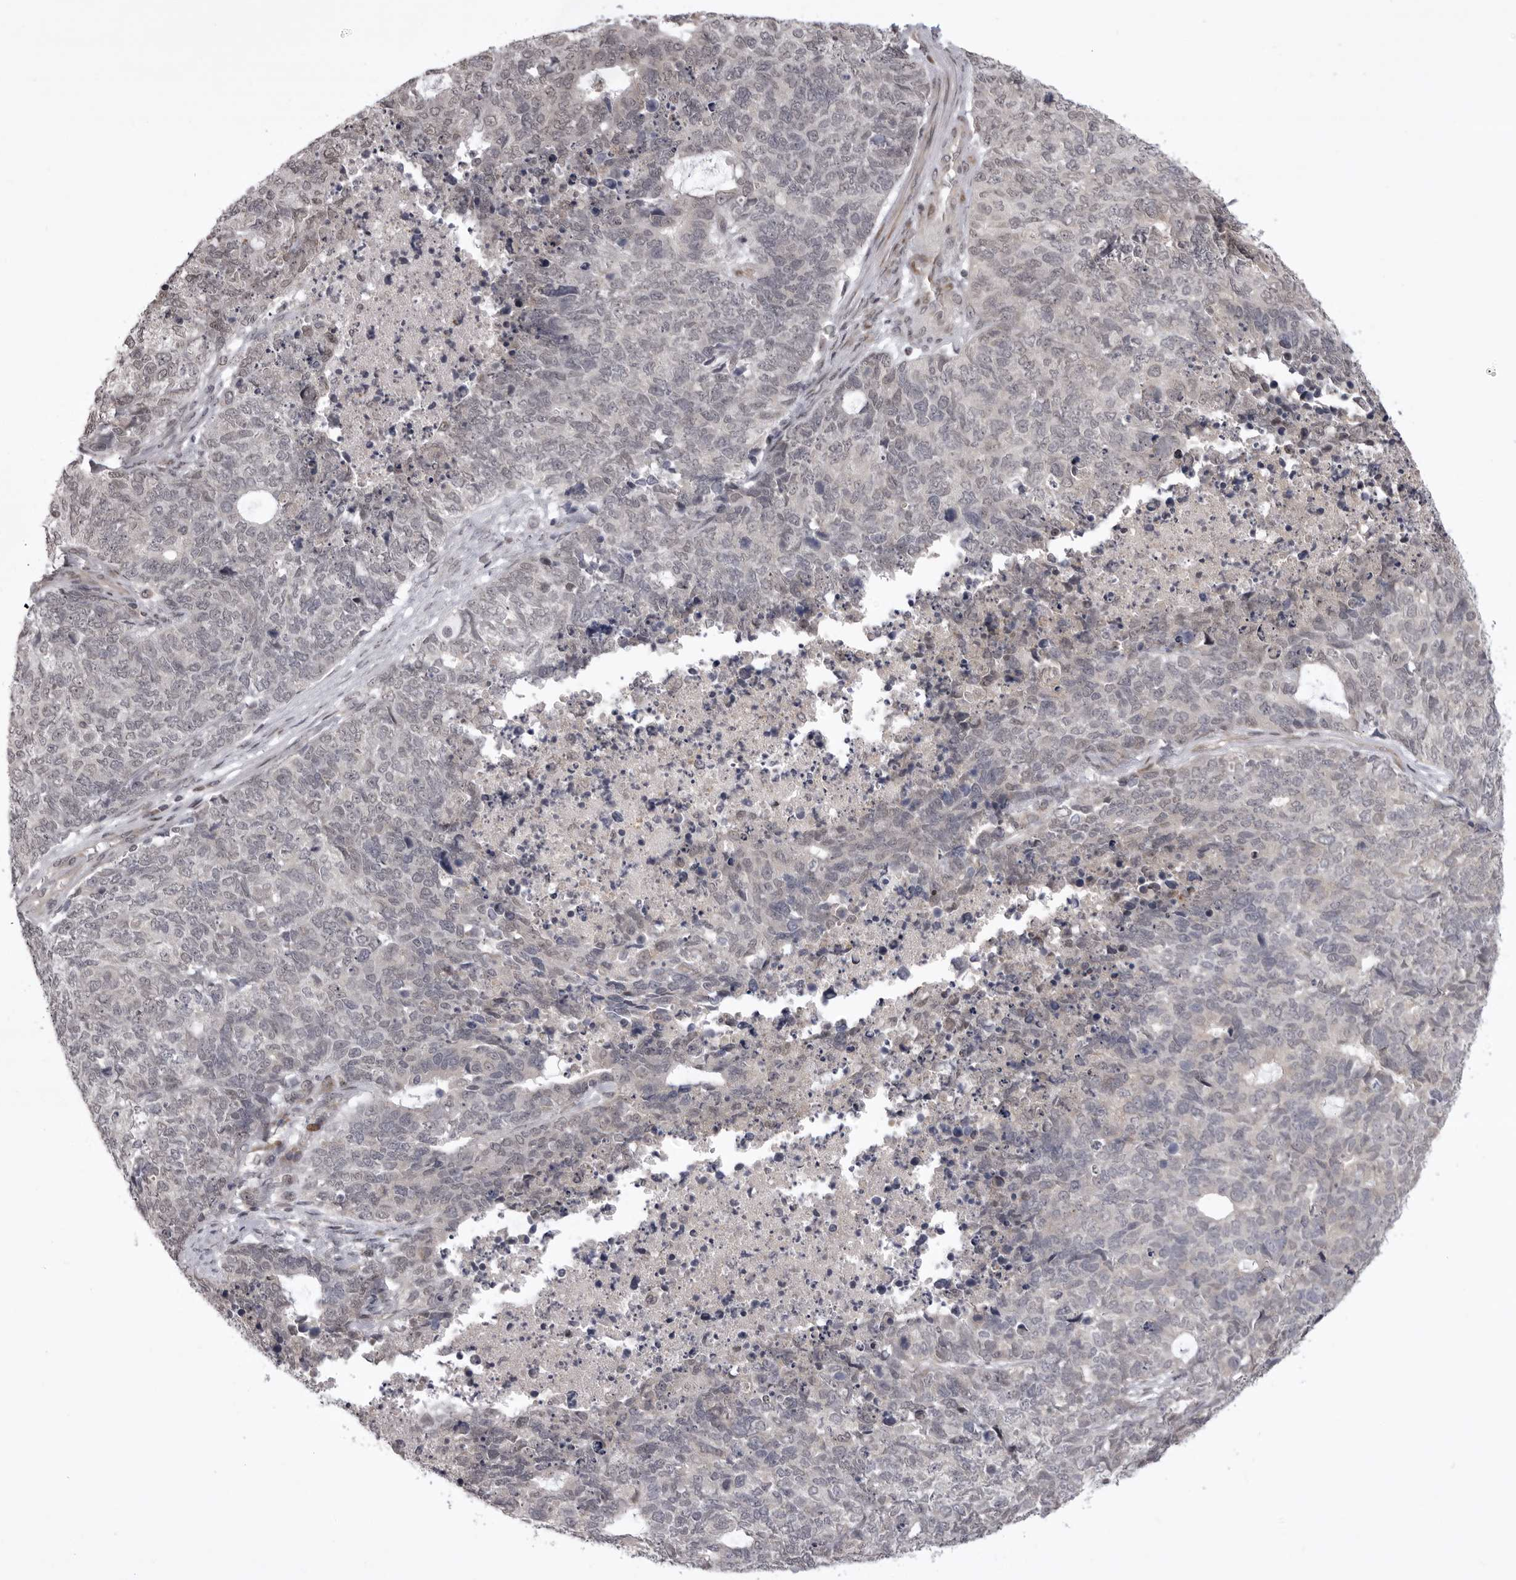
{"staining": {"intensity": "negative", "quantity": "none", "location": "none"}, "tissue": "cervical cancer", "cell_type": "Tumor cells", "image_type": "cancer", "snomed": [{"axis": "morphology", "description": "Squamous cell carcinoma, NOS"}, {"axis": "topography", "description": "Cervix"}], "caption": "This is an immunohistochemistry (IHC) image of human cervical cancer (squamous cell carcinoma). There is no expression in tumor cells.", "gene": "C1orf109", "patient": {"sex": "female", "age": 63}}